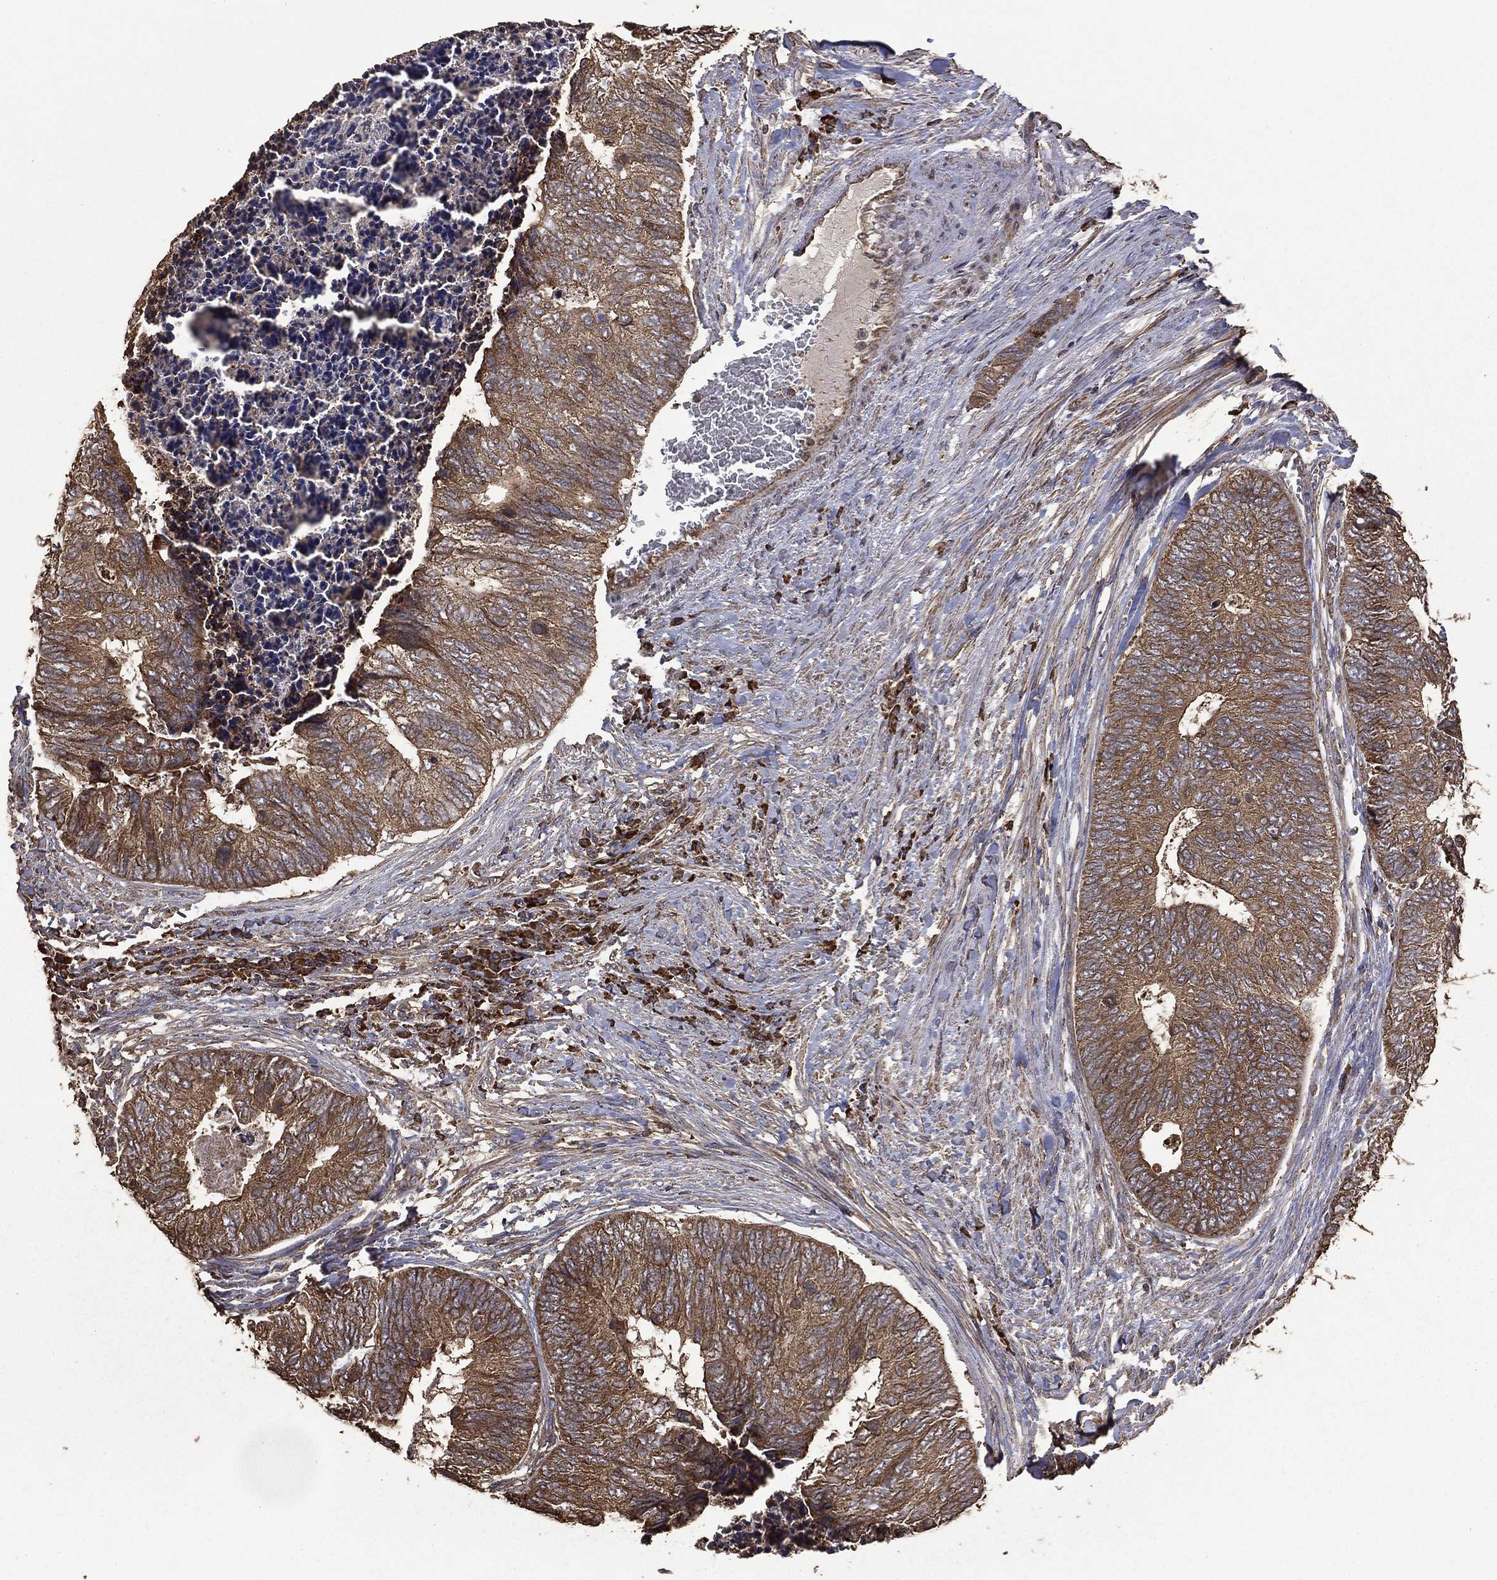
{"staining": {"intensity": "moderate", "quantity": ">75%", "location": "cytoplasmic/membranous"}, "tissue": "colorectal cancer", "cell_type": "Tumor cells", "image_type": "cancer", "snomed": [{"axis": "morphology", "description": "Adenocarcinoma, NOS"}, {"axis": "topography", "description": "Colon"}], "caption": "Protein analysis of colorectal adenocarcinoma tissue shows moderate cytoplasmic/membranous positivity in approximately >75% of tumor cells.", "gene": "METTL27", "patient": {"sex": "female", "age": 67}}